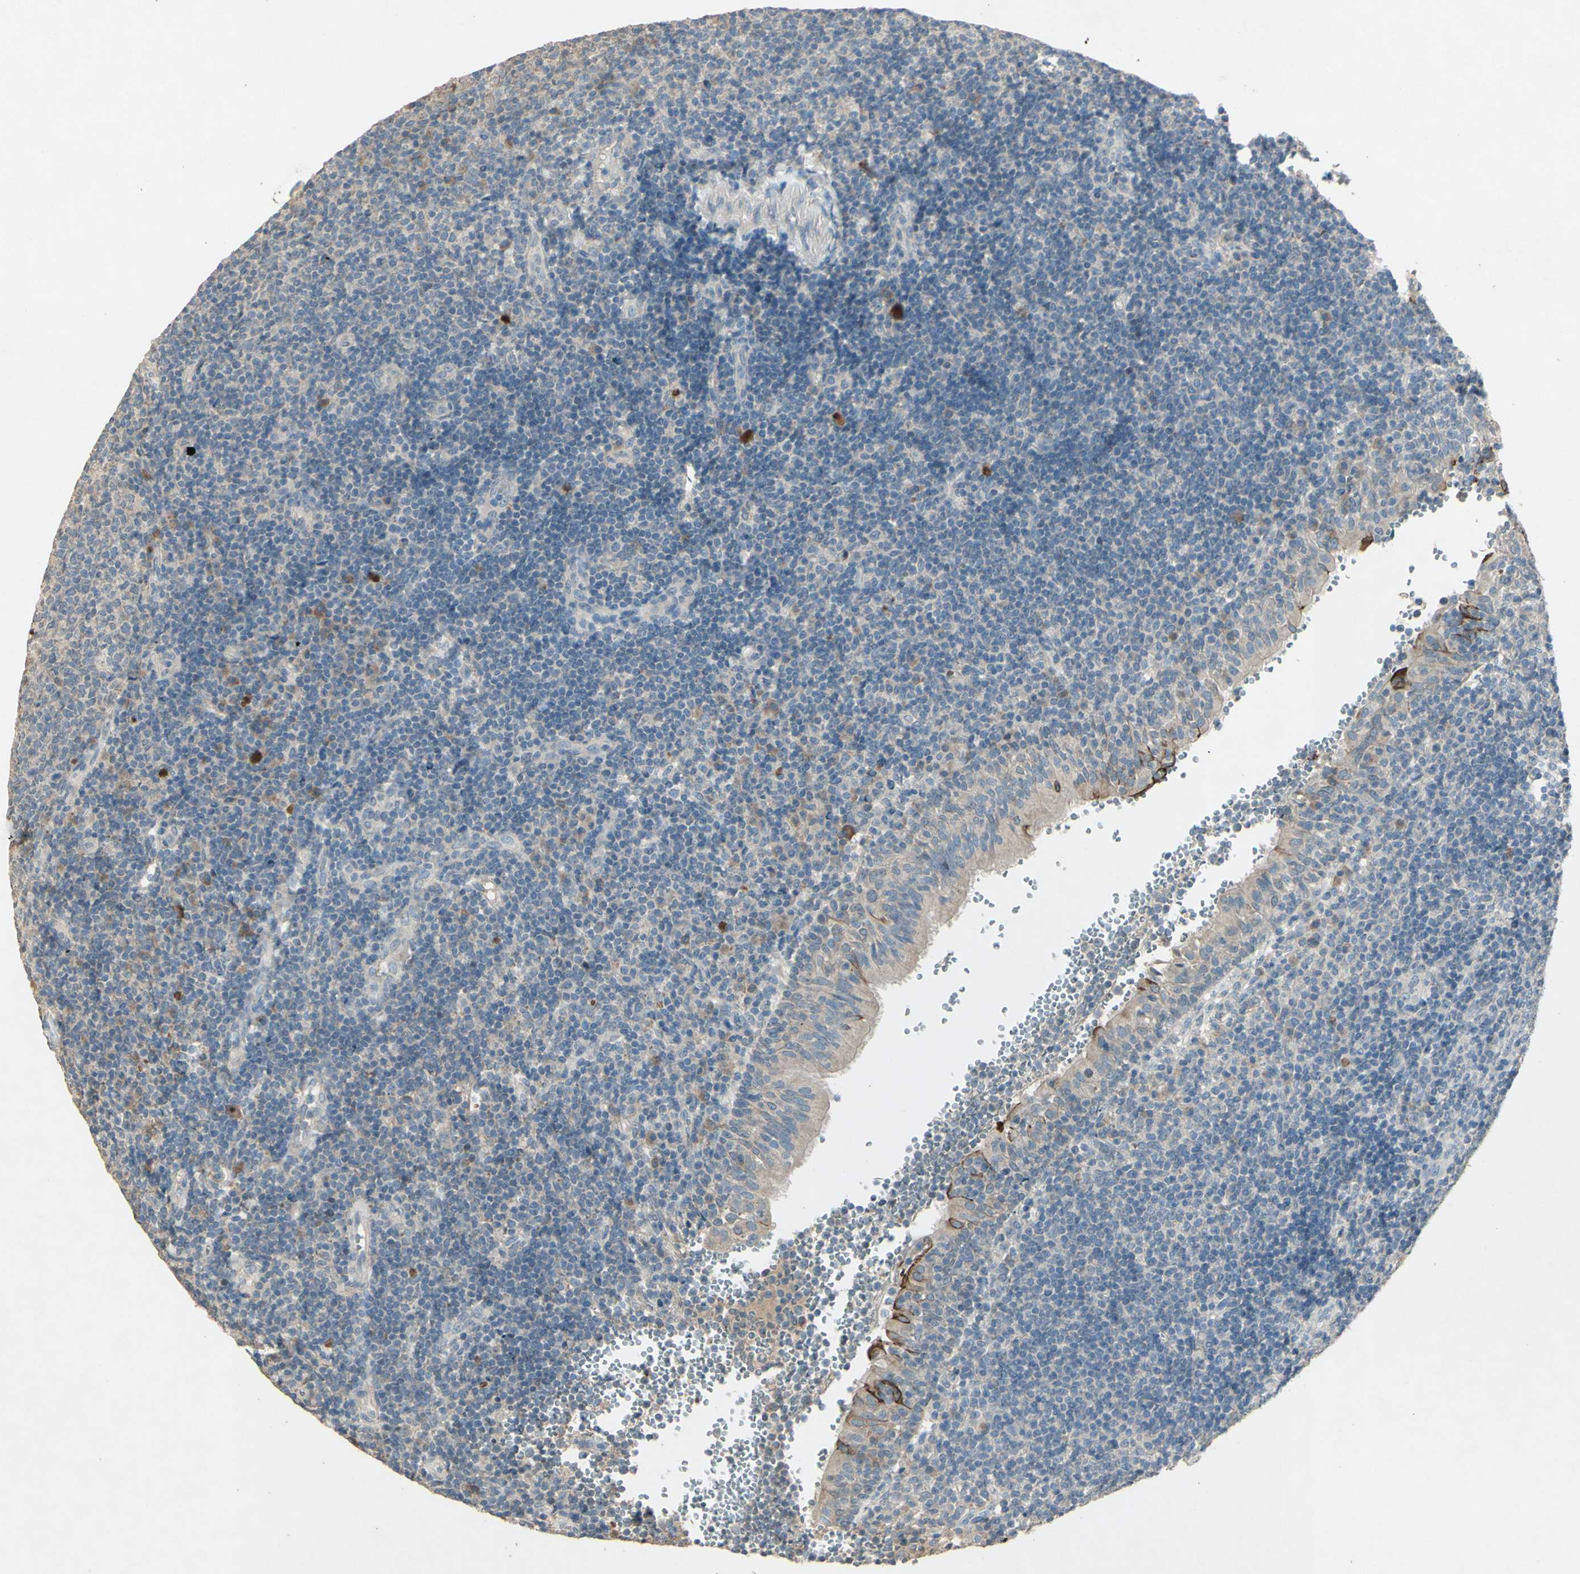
{"staining": {"intensity": "weak", "quantity": "<25%", "location": "cytoplasmic/membranous"}, "tissue": "tonsil", "cell_type": "Germinal center cells", "image_type": "normal", "snomed": [{"axis": "morphology", "description": "Normal tissue, NOS"}, {"axis": "topography", "description": "Tonsil"}], "caption": "A photomicrograph of tonsil stained for a protein reveals no brown staining in germinal center cells. (IHC, brightfield microscopy, high magnification).", "gene": "TIMM21", "patient": {"sex": "female", "age": 40}}